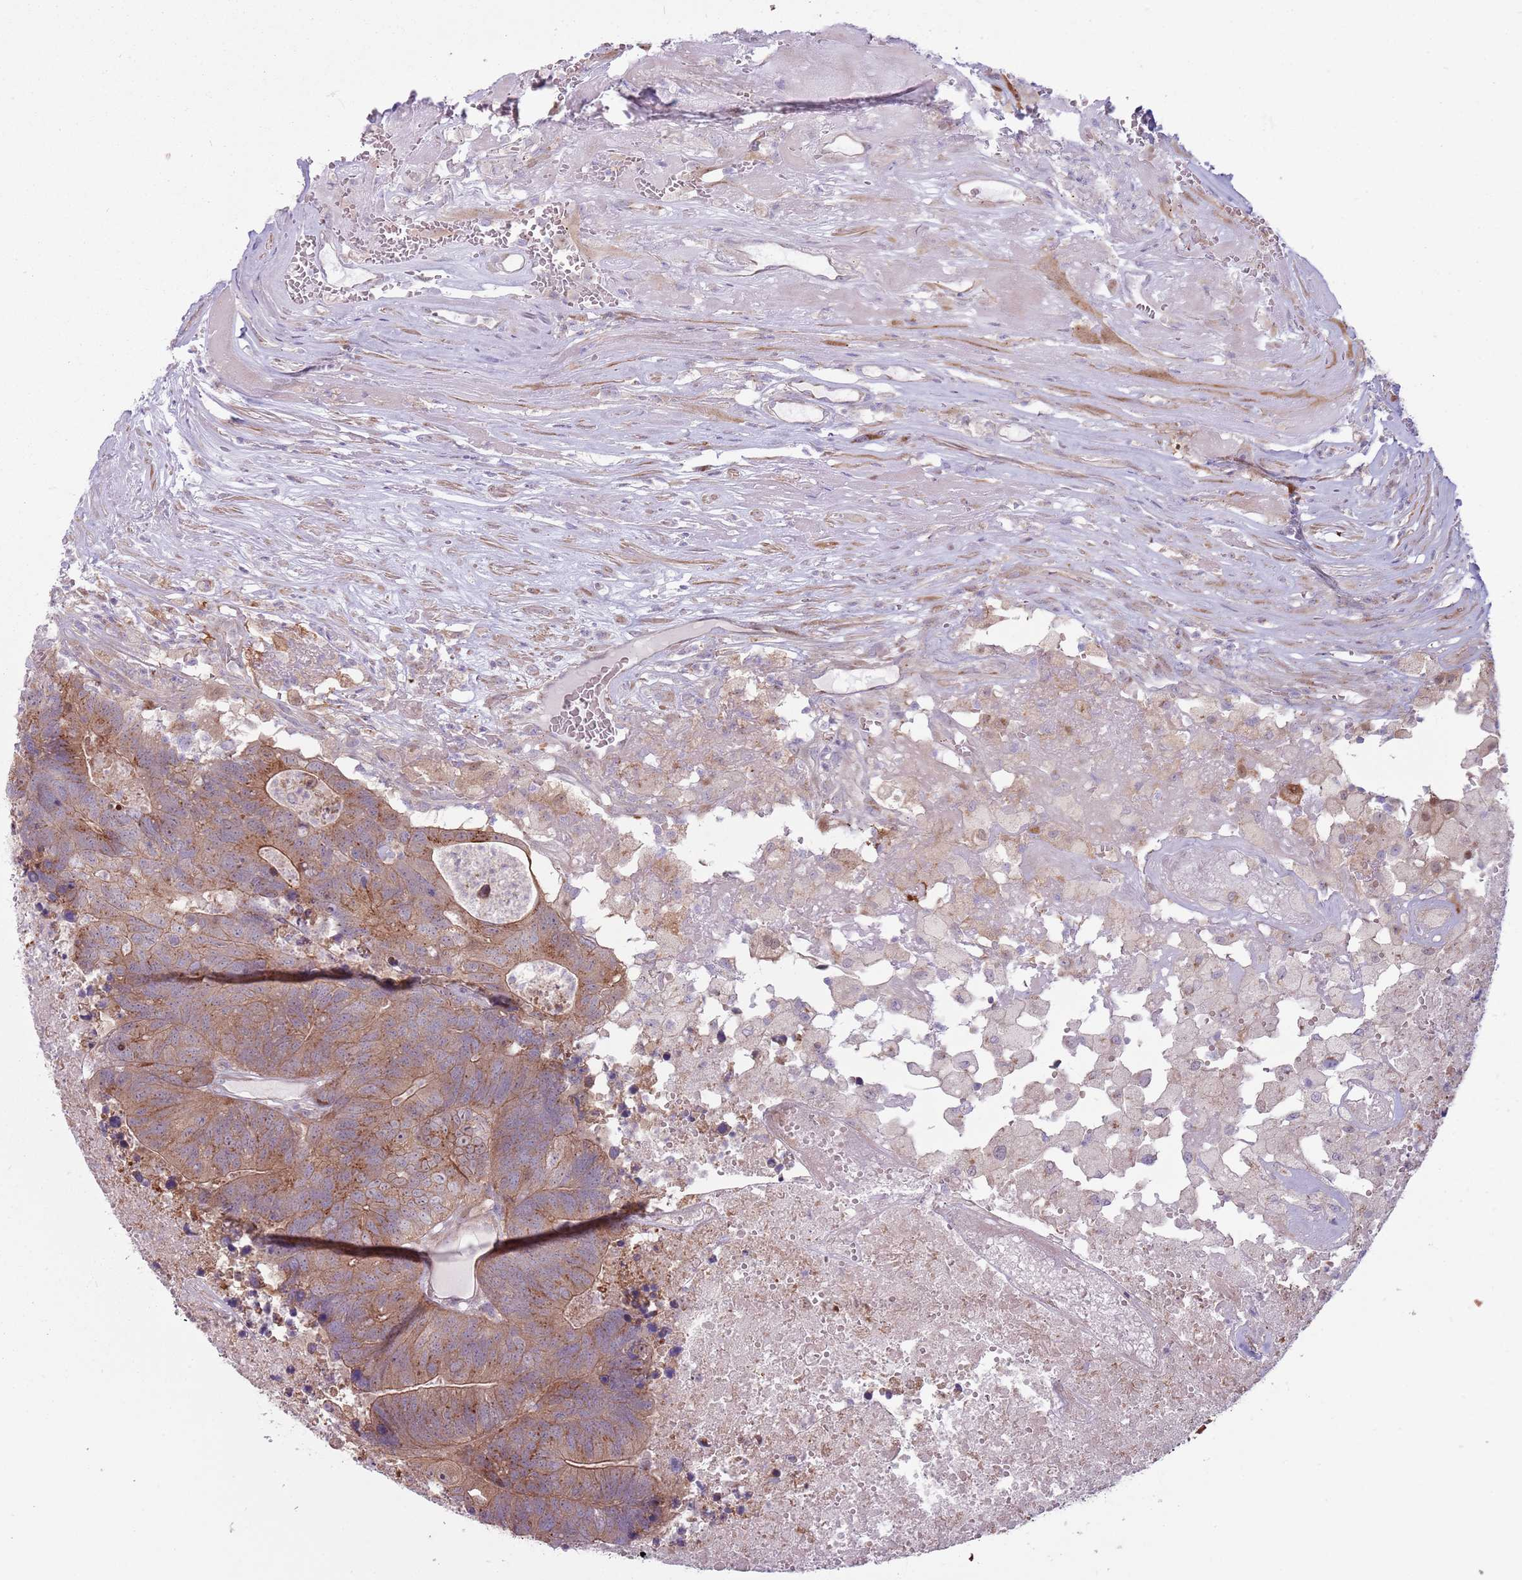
{"staining": {"intensity": "moderate", "quantity": "25%-75%", "location": "cytoplasmic/membranous"}, "tissue": "colorectal cancer", "cell_type": "Tumor cells", "image_type": "cancer", "snomed": [{"axis": "morphology", "description": "Adenocarcinoma, NOS"}, {"axis": "topography", "description": "Colon"}], "caption": "An image of colorectal adenocarcinoma stained for a protein exhibits moderate cytoplasmic/membranous brown staining in tumor cells.", "gene": "CCDC150", "patient": {"sex": "female", "age": 48}}